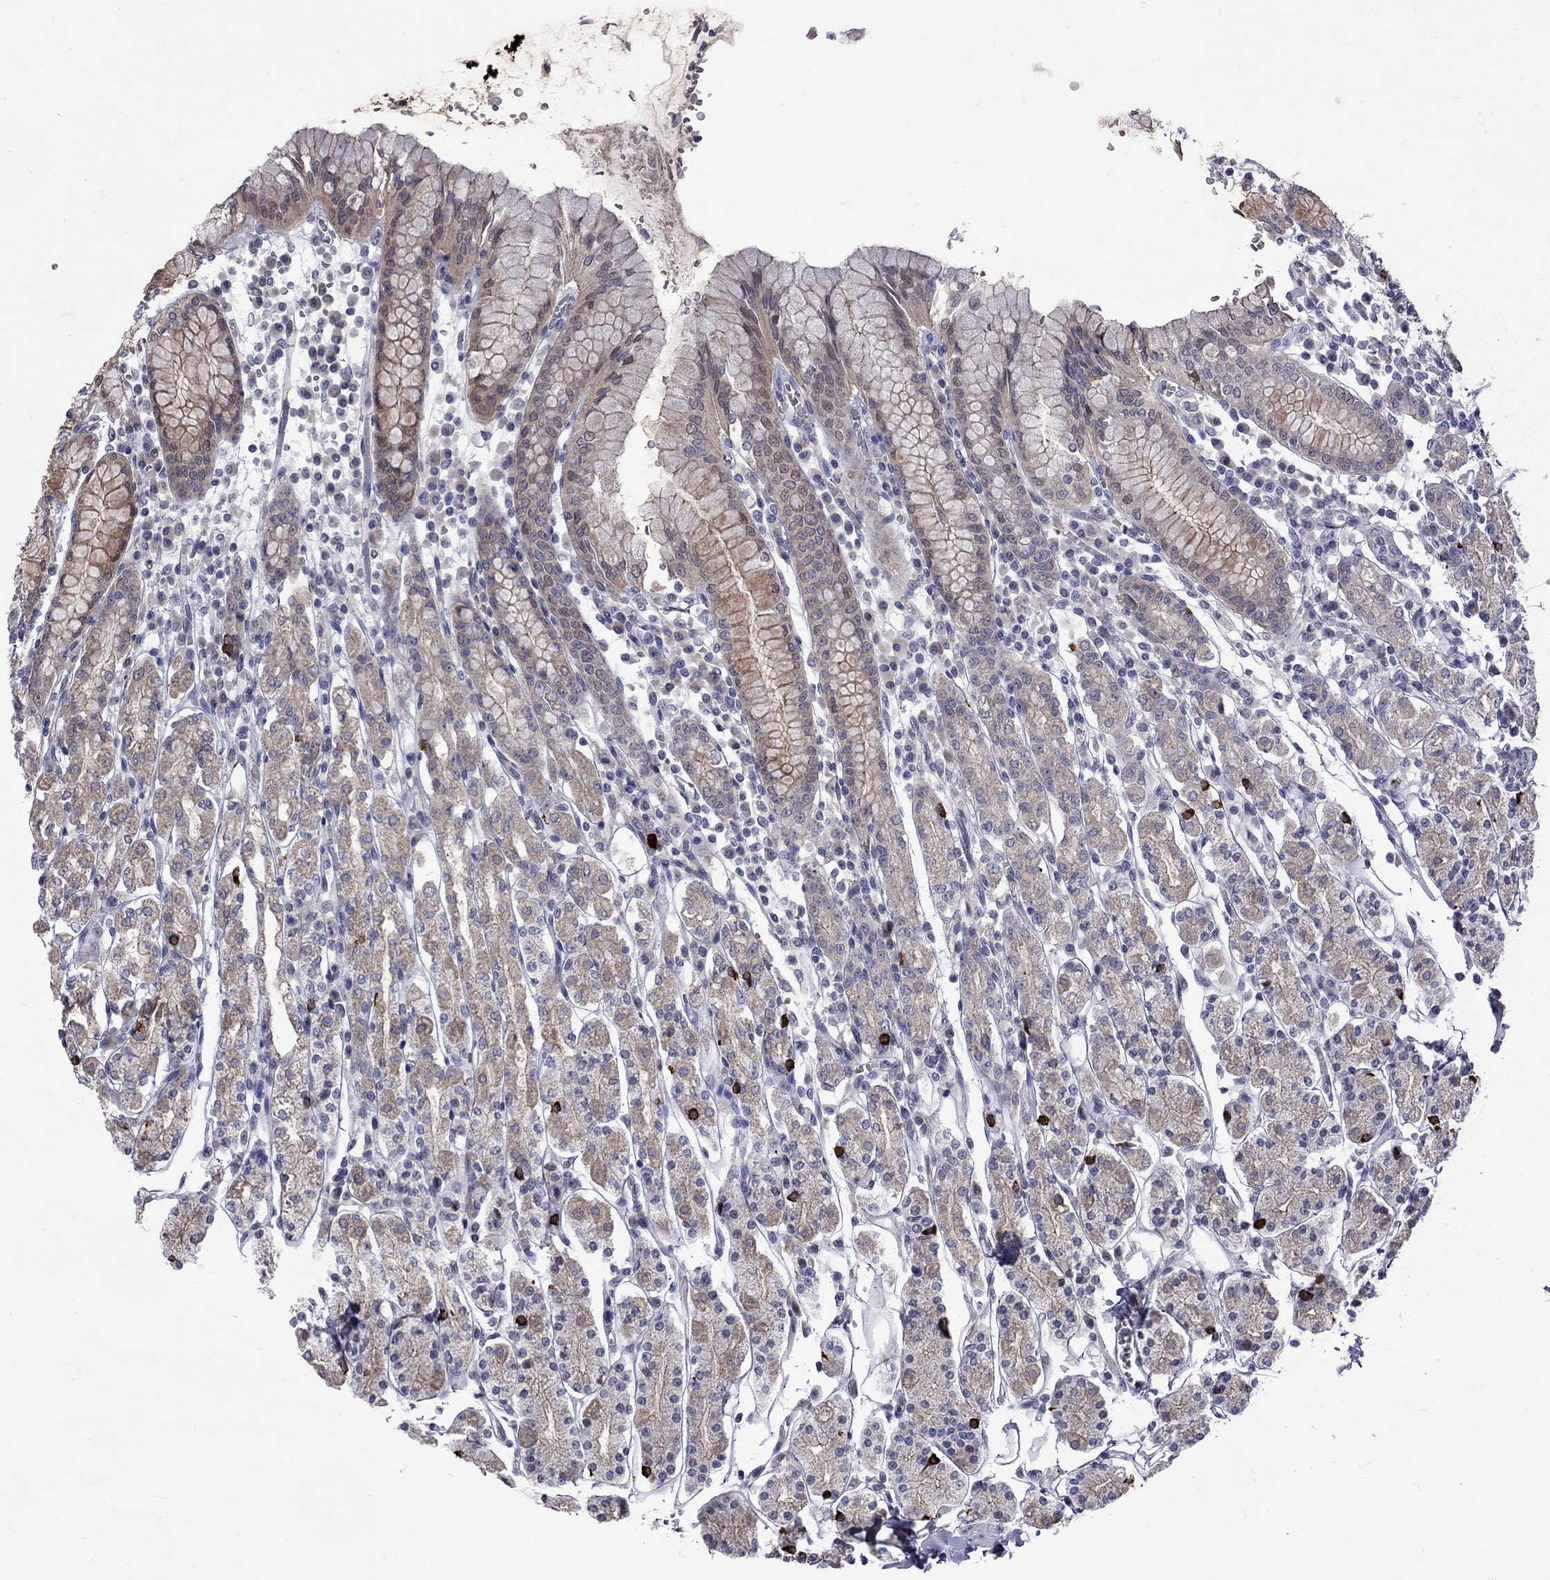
{"staining": {"intensity": "strong", "quantity": "<25%", "location": "cytoplasmic/membranous"}, "tissue": "stomach", "cell_type": "Glandular cells", "image_type": "normal", "snomed": [{"axis": "morphology", "description": "Normal tissue, NOS"}, {"axis": "topography", "description": "Stomach, upper"}, {"axis": "topography", "description": "Stomach"}], "caption": "The photomicrograph displays a brown stain indicating the presence of a protein in the cytoplasmic/membranous of glandular cells in stomach.", "gene": "NRARP", "patient": {"sex": "male", "age": 62}}